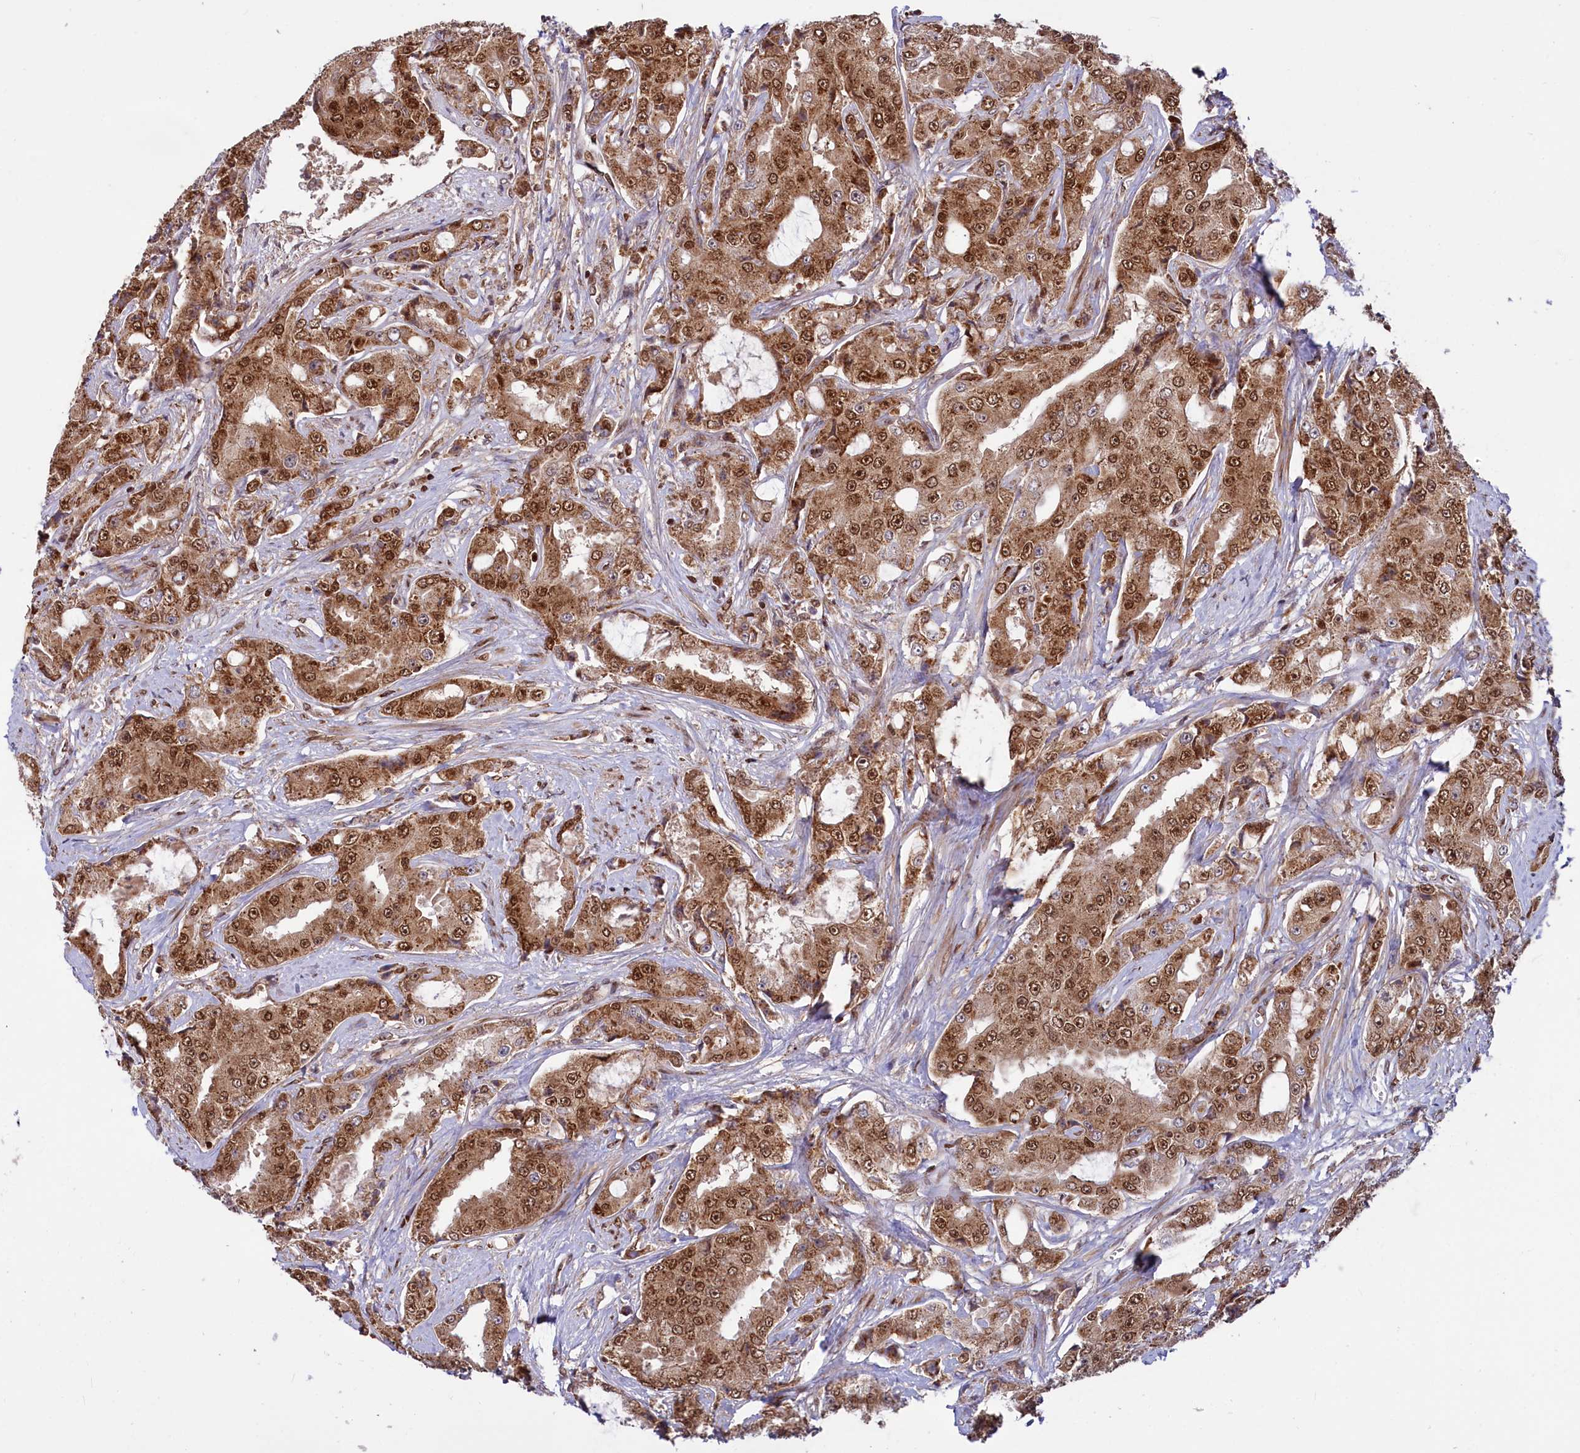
{"staining": {"intensity": "moderate", "quantity": ">75%", "location": "cytoplasmic/membranous,nuclear"}, "tissue": "prostate cancer", "cell_type": "Tumor cells", "image_type": "cancer", "snomed": [{"axis": "morphology", "description": "Adenocarcinoma, High grade"}, {"axis": "topography", "description": "Prostate"}], "caption": "Tumor cells display medium levels of moderate cytoplasmic/membranous and nuclear expression in approximately >75% of cells in human prostate high-grade adenocarcinoma. The staining was performed using DAB, with brown indicating positive protein expression. Nuclei are stained blue with hematoxylin.", "gene": "PHC3", "patient": {"sex": "male", "age": 73}}